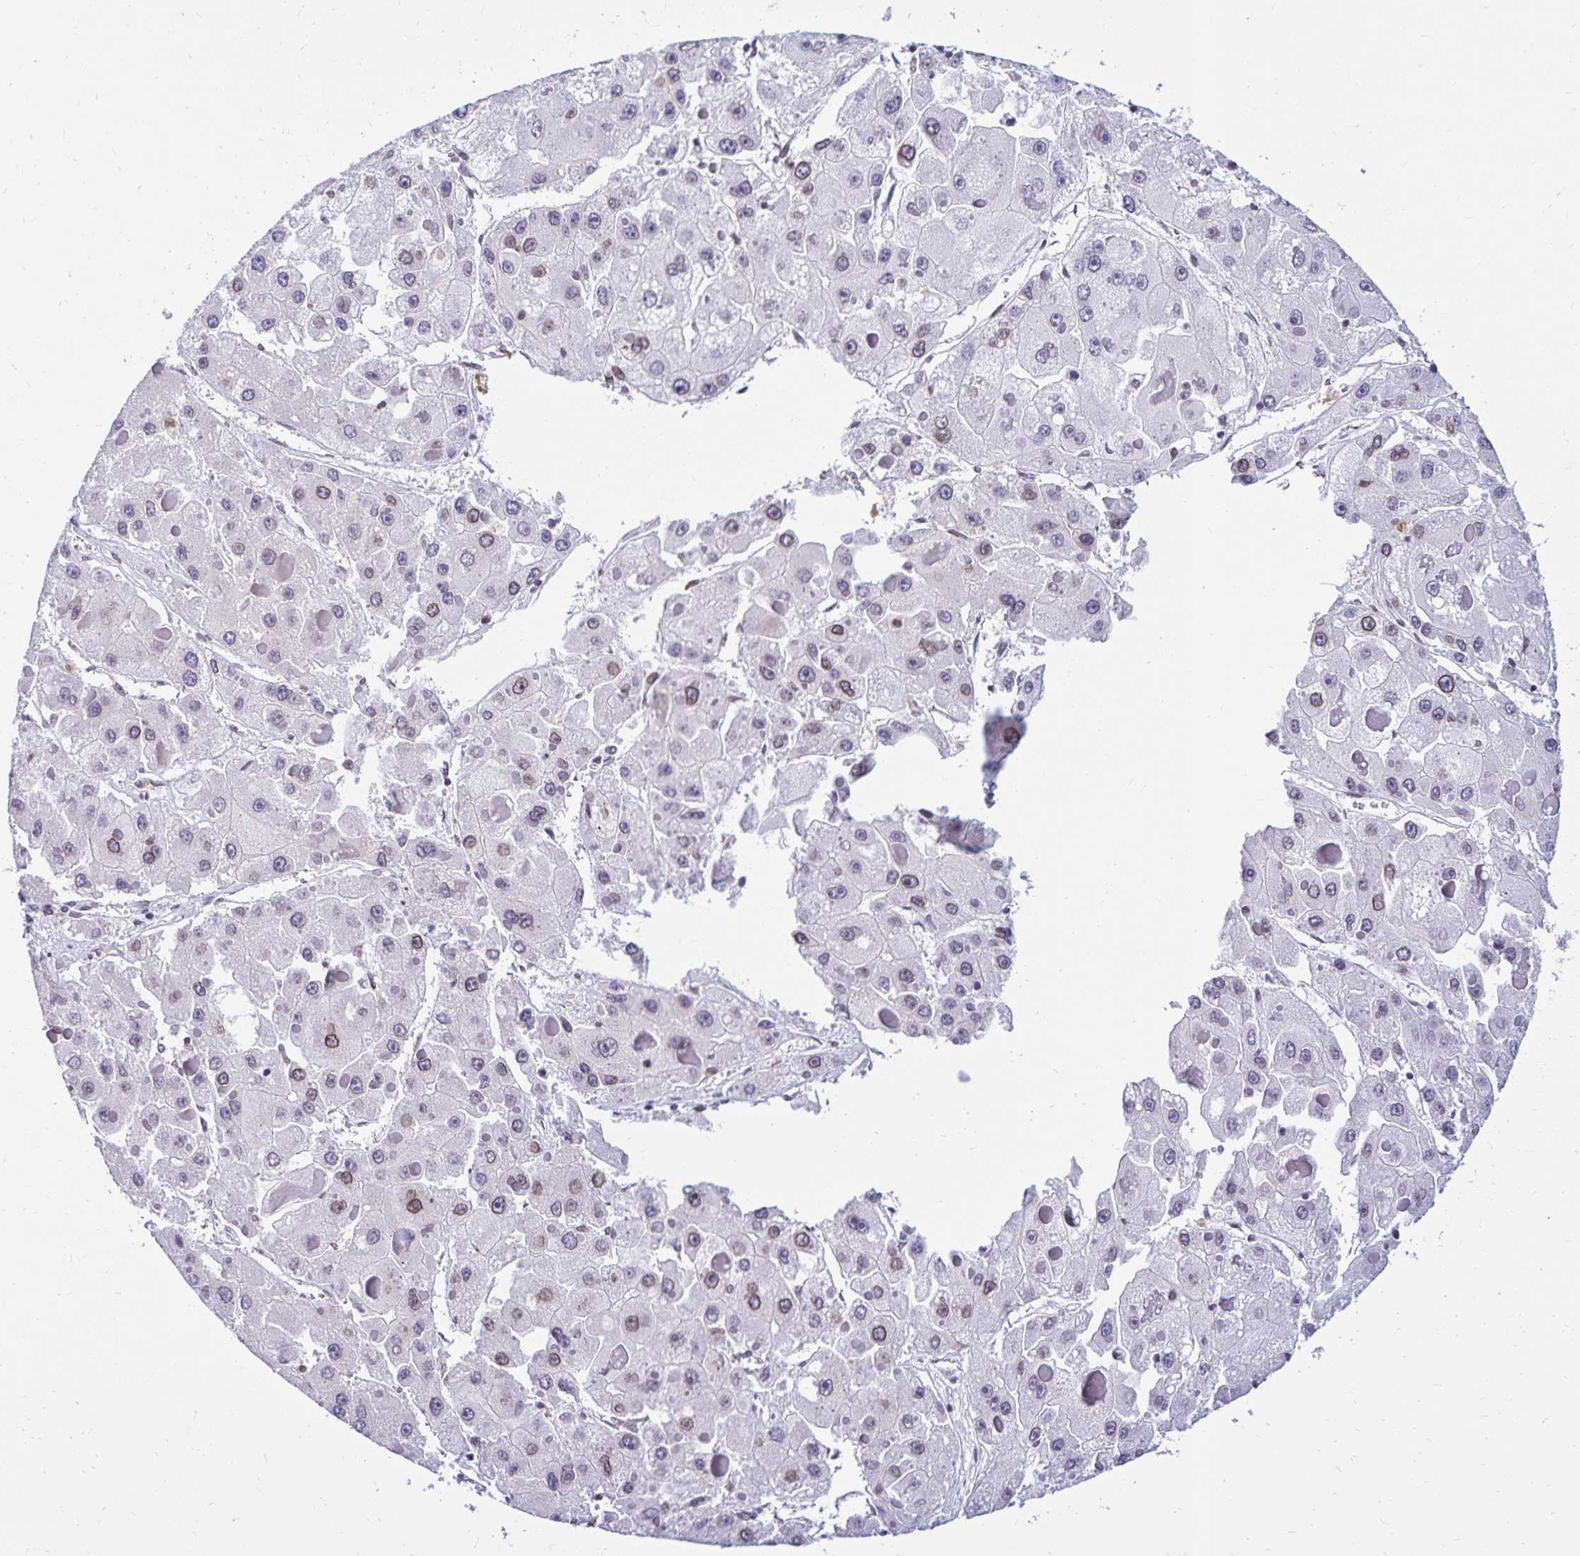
{"staining": {"intensity": "weak", "quantity": "25%-75%", "location": "cytoplasmic/membranous,nuclear"}, "tissue": "liver cancer", "cell_type": "Tumor cells", "image_type": "cancer", "snomed": [{"axis": "morphology", "description": "Carcinoma, Hepatocellular, NOS"}, {"axis": "topography", "description": "Liver"}], "caption": "Weak cytoplasmic/membranous and nuclear protein expression is seen in about 25%-75% of tumor cells in hepatocellular carcinoma (liver).", "gene": "FAM166C", "patient": {"sex": "female", "age": 73}}